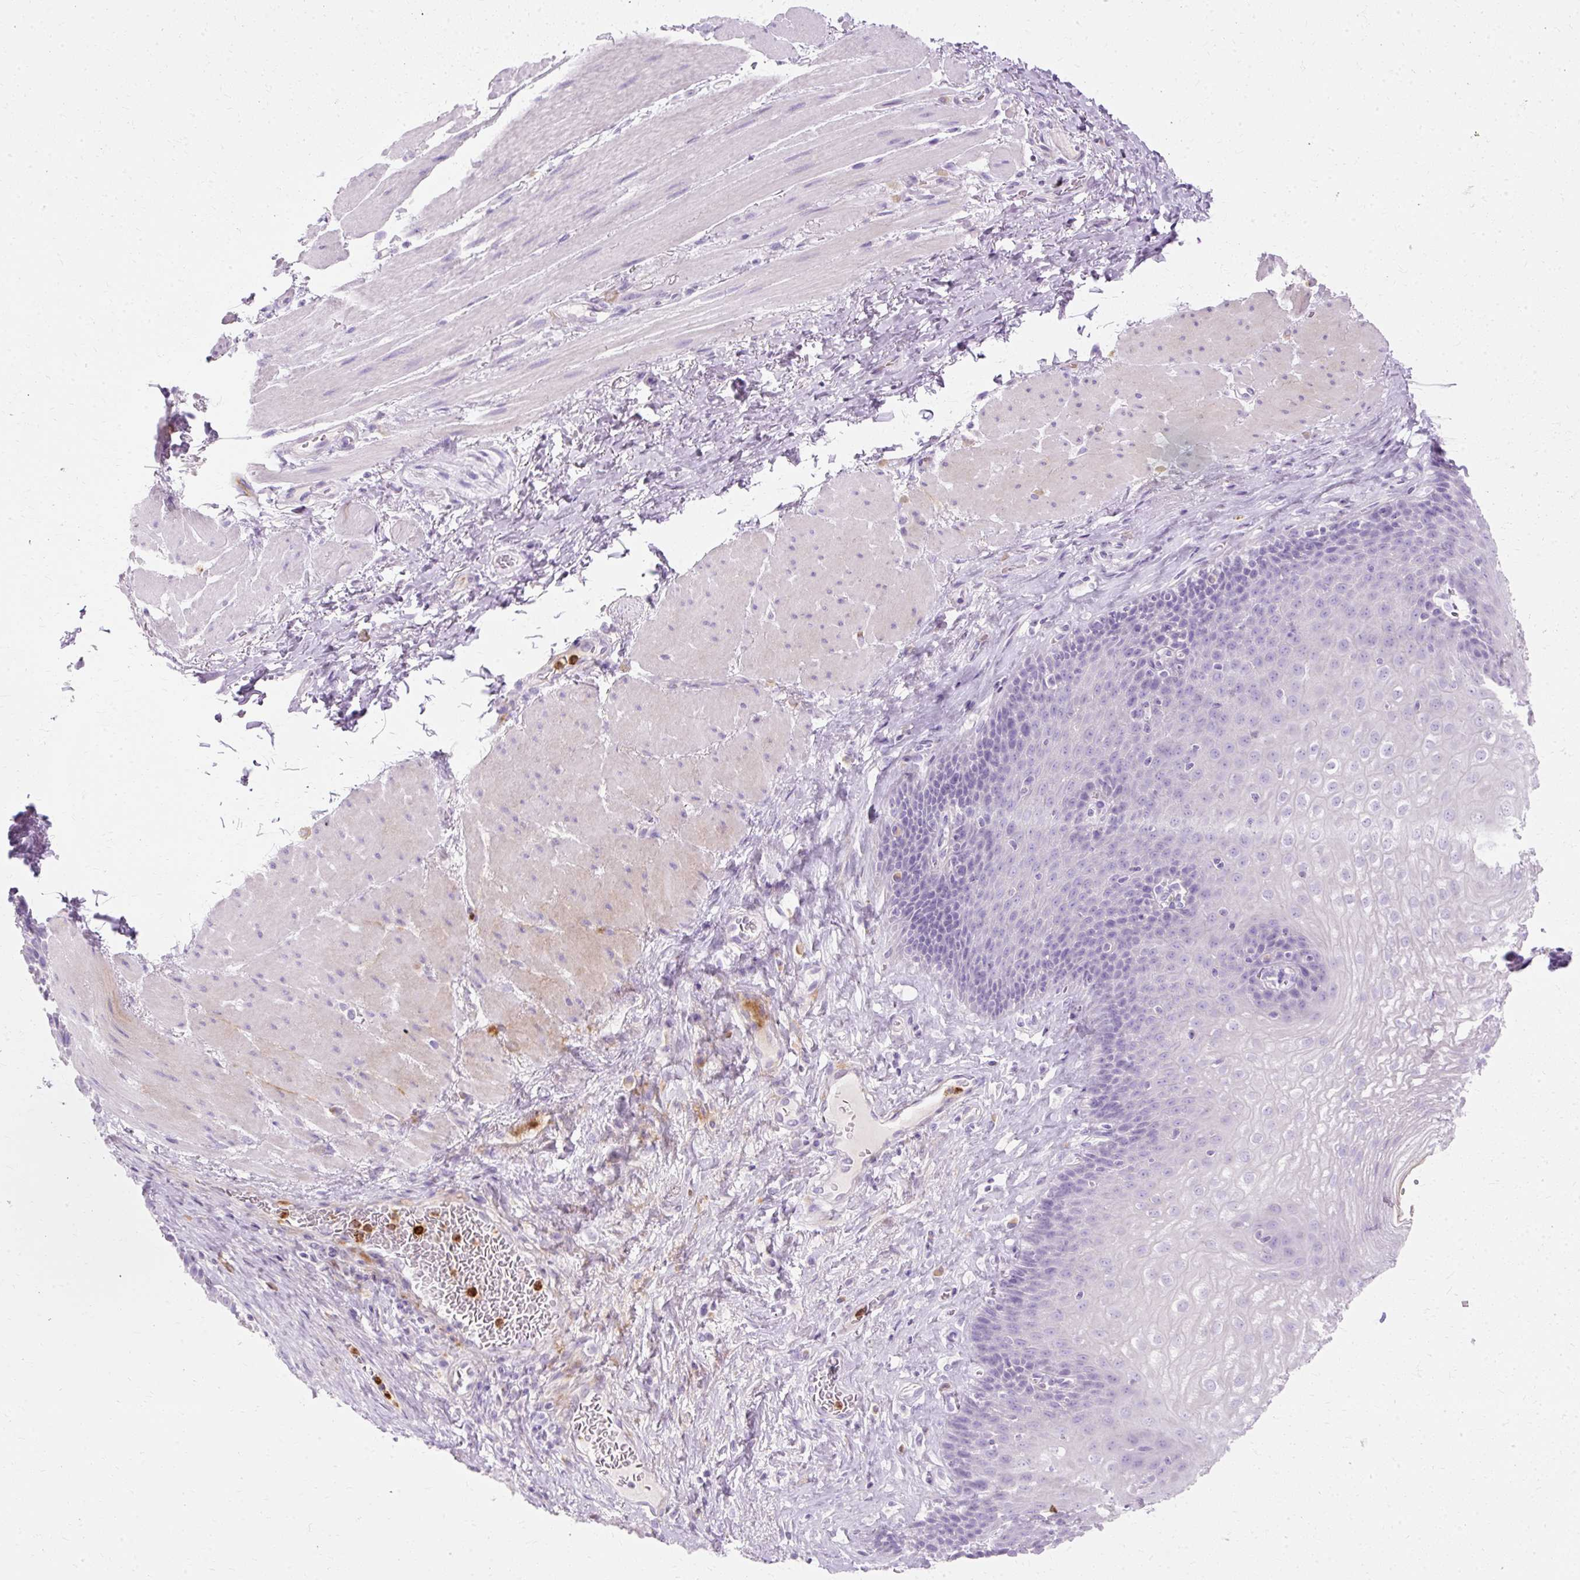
{"staining": {"intensity": "negative", "quantity": "none", "location": "none"}, "tissue": "esophagus", "cell_type": "Squamous epithelial cells", "image_type": "normal", "snomed": [{"axis": "morphology", "description": "Normal tissue, NOS"}, {"axis": "topography", "description": "Esophagus"}], "caption": "A photomicrograph of human esophagus is negative for staining in squamous epithelial cells. (DAB immunohistochemistry, high magnification).", "gene": "DEFA1B", "patient": {"sex": "female", "age": 66}}